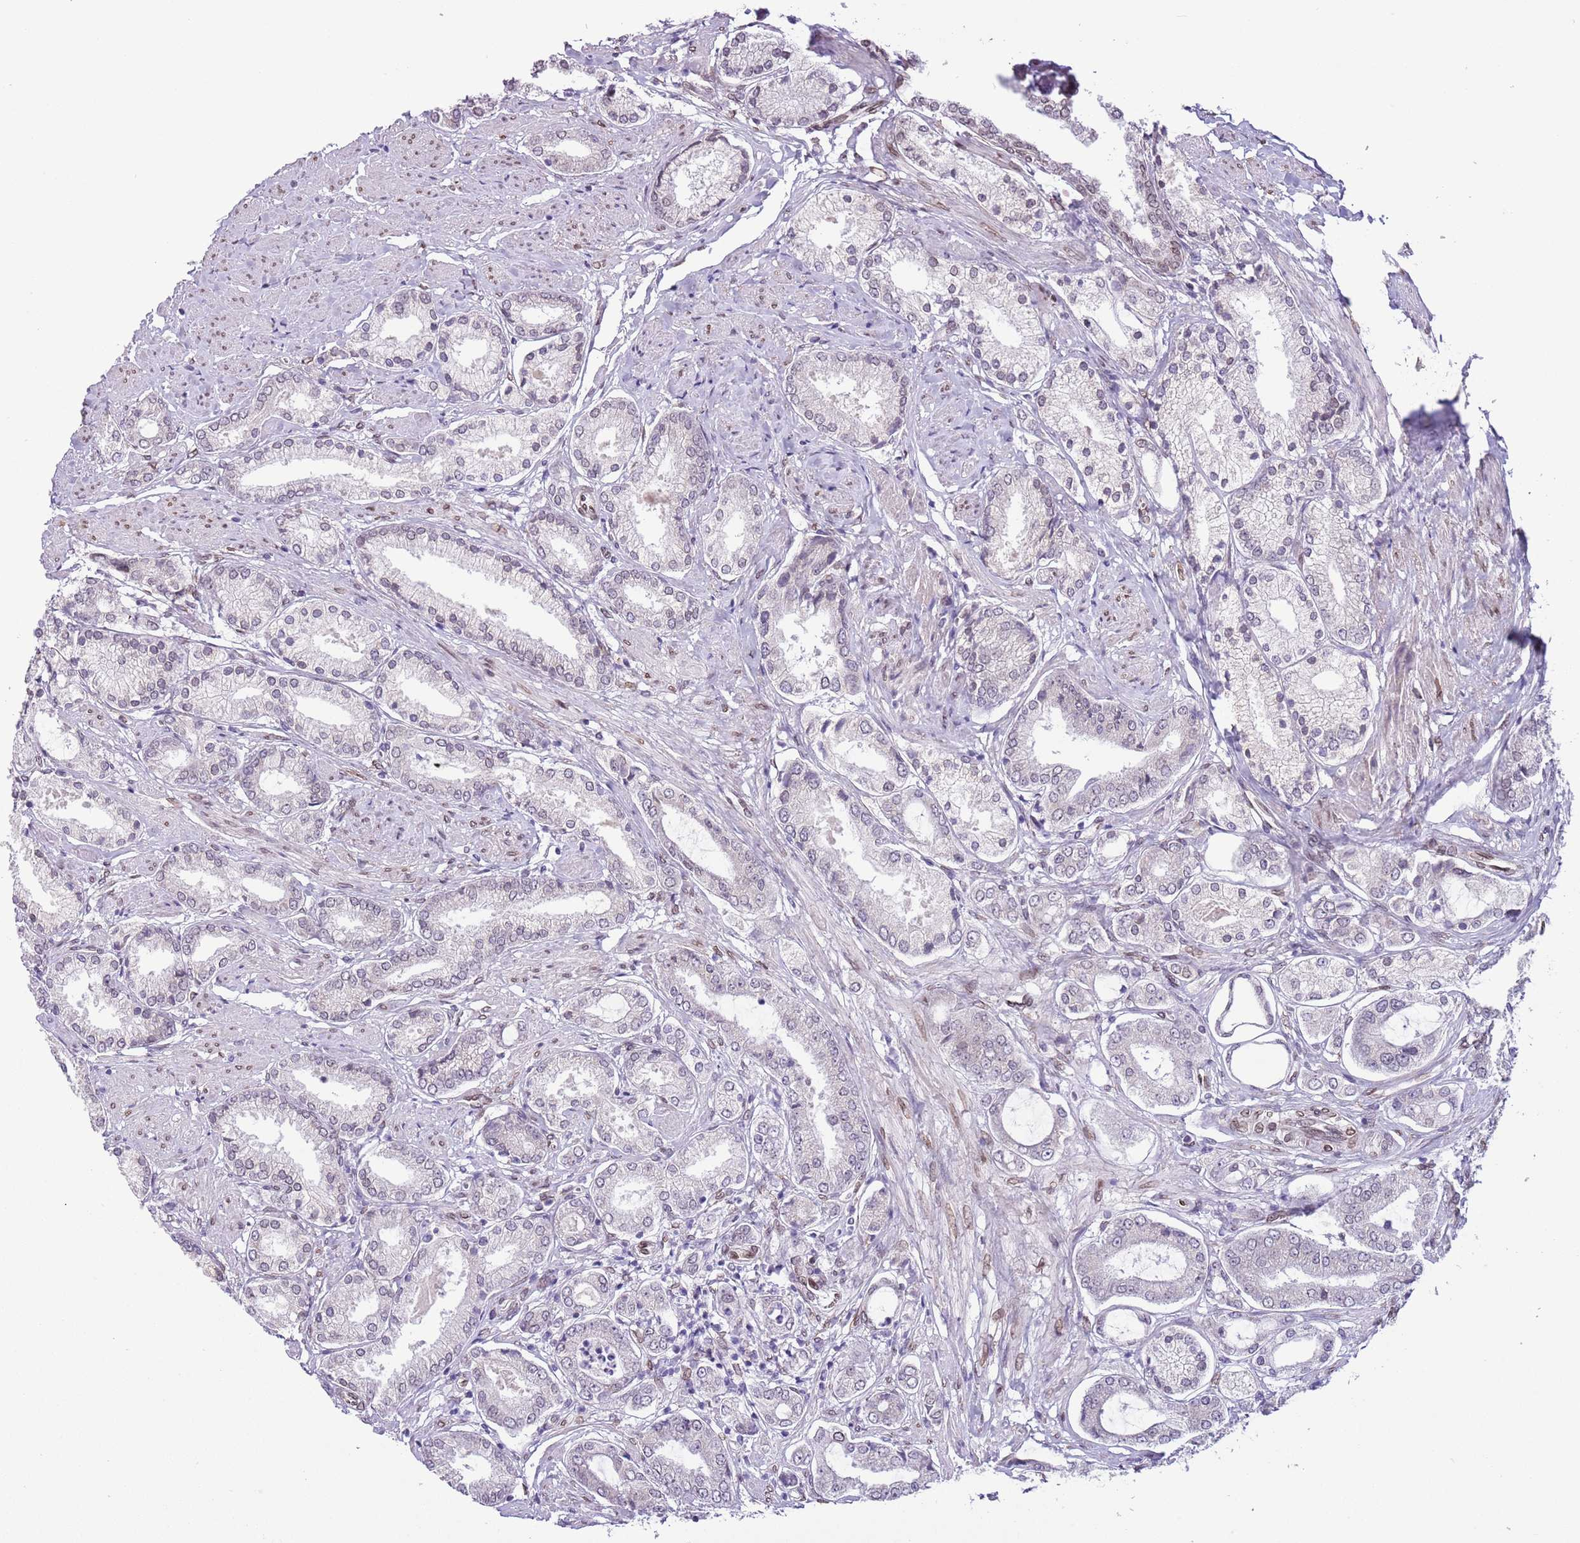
{"staining": {"intensity": "negative", "quantity": "none", "location": "none"}, "tissue": "prostate cancer", "cell_type": "Tumor cells", "image_type": "cancer", "snomed": [{"axis": "morphology", "description": "Adenocarcinoma, High grade"}, {"axis": "topography", "description": "Prostate and seminal vesicle, NOS"}], "caption": "Tumor cells are negative for brown protein staining in adenocarcinoma (high-grade) (prostate). Brightfield microscopy of immunohistochemistry stained with DAB (brown) and hematoxylin (blue), captured at high magnification.", "gene": "ZGLP1", "patient": {"sex": "male", "age": 64}}